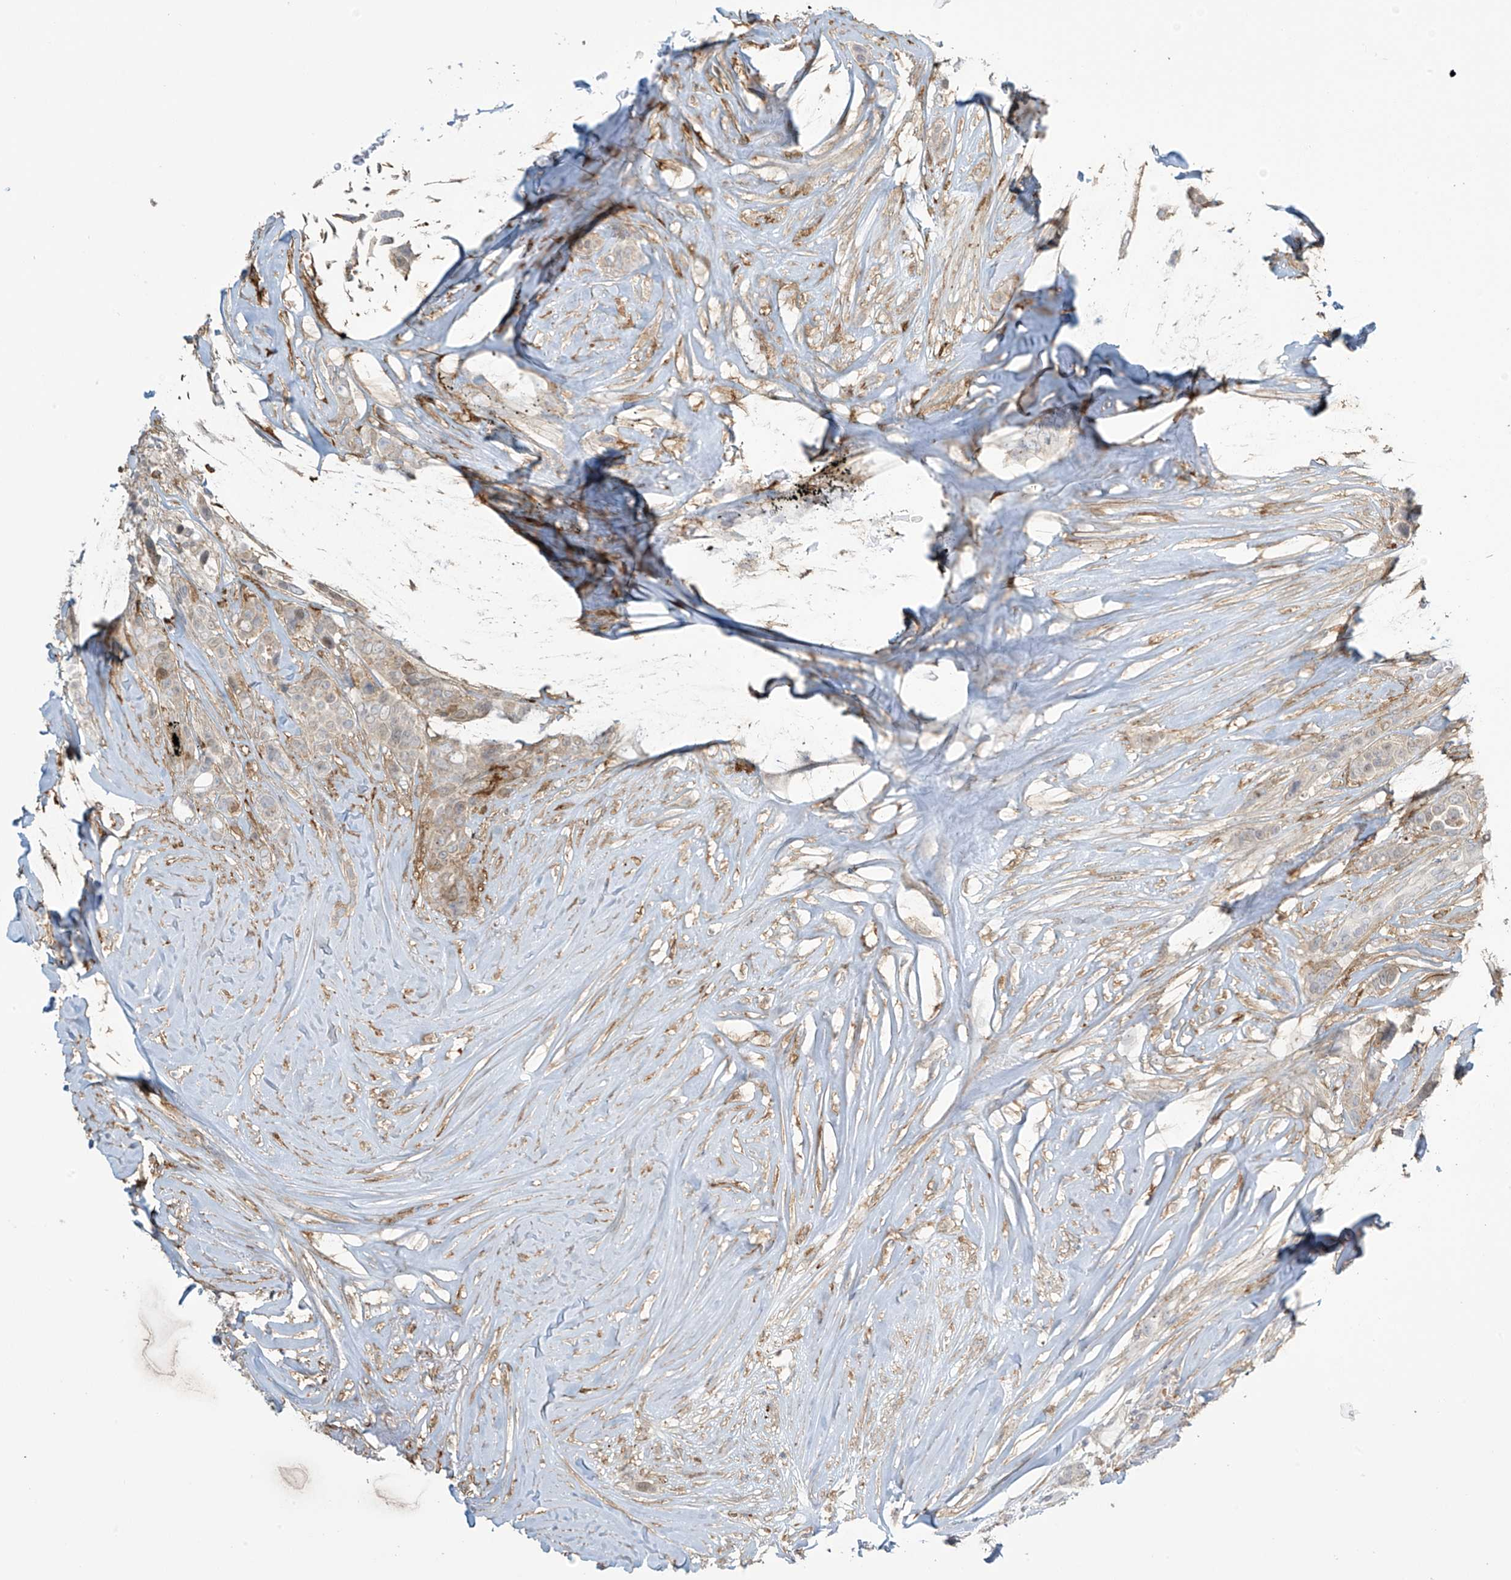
{"staining": {"intensity": "weak", "quantity": "<25%", "location": "cytoplasmic/membranous"}, "tissue": "breast cancer", "cell_type": "Tumor cells", "image_type": "cancer", "snomed": [{"axis": "morphology", "description": "Lobular carcinoma"}, {"axis": "topography", "description": "Breast"}], "caption": "An IHC photomicrograph of breast cancer (lobular carcinoma) is shown. There is no staining in tumor cells of breast cancer (lobular carcinoma). The staining is performed using DAB (3,3'-diaminobenzidine) brown chromogen with nuclei counter-stained in using hematoxylin.", "gene": "TAGAP", "patient": {"sex": "female", "age": 51}}